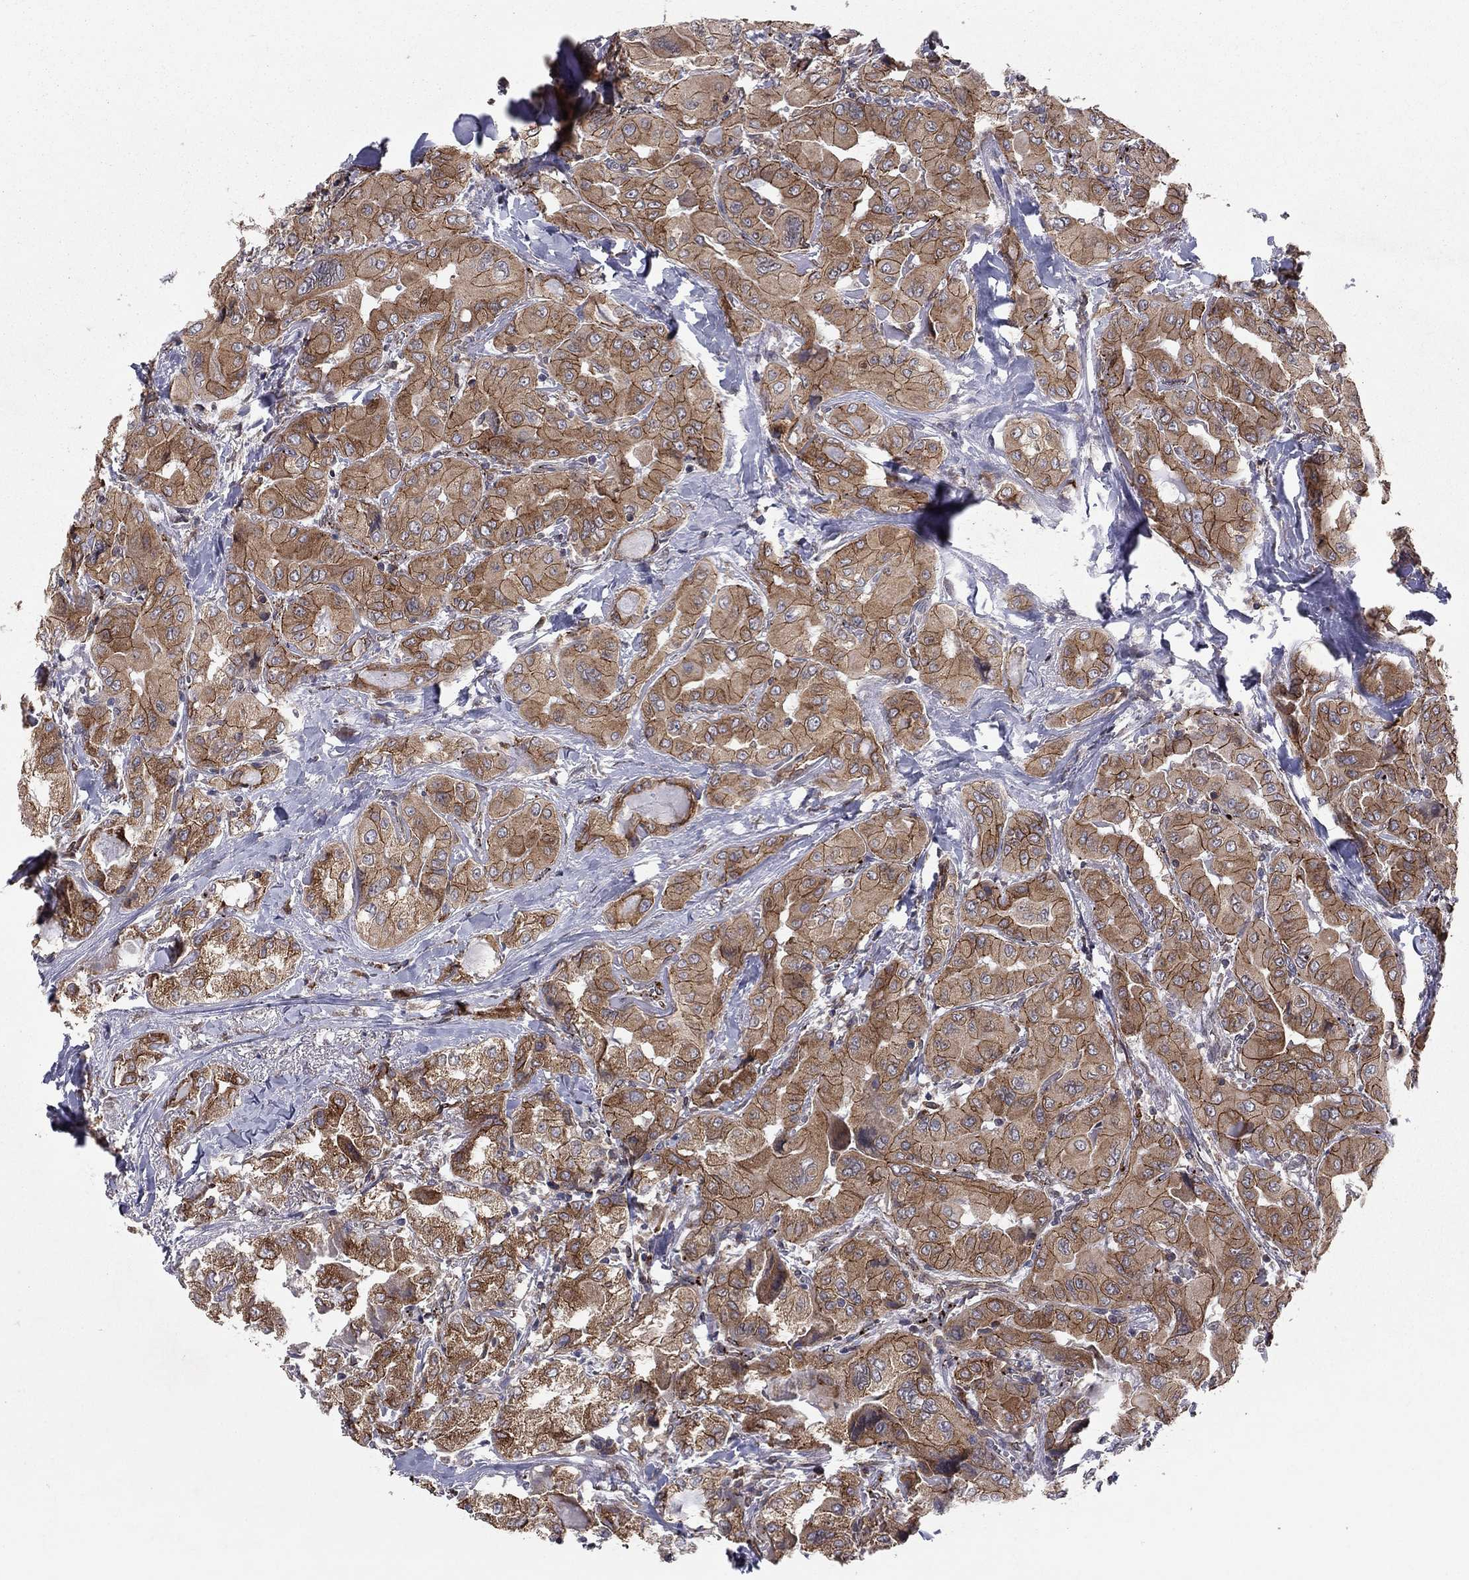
{"staining": {"intensity": "strong", "quantity": ">75%", "location": "cytoplasmic/membranous"}, "tissue": "thyroid cancer", "cell_type": "Tumor cells", "image_type": "cancer", "snomed": [{"axis": "morphology", "description": "Normal tissue, NOS"}, {"axis": "morphology", "description": "Papillary adenocarcinoma, NOS"}, {"axis": "topography", "description": "Thyroid gland"}], "caption": "The histopathology image displays a brown stain indicating the presence of a protein in the cytoplasmic/membranous of tumor cells in thyroid cancer. The protein is shown in brown color, while the nuclei are stained blue.", "gene": "YIF1A", "patient": {"sex": "female", "age": 66}}